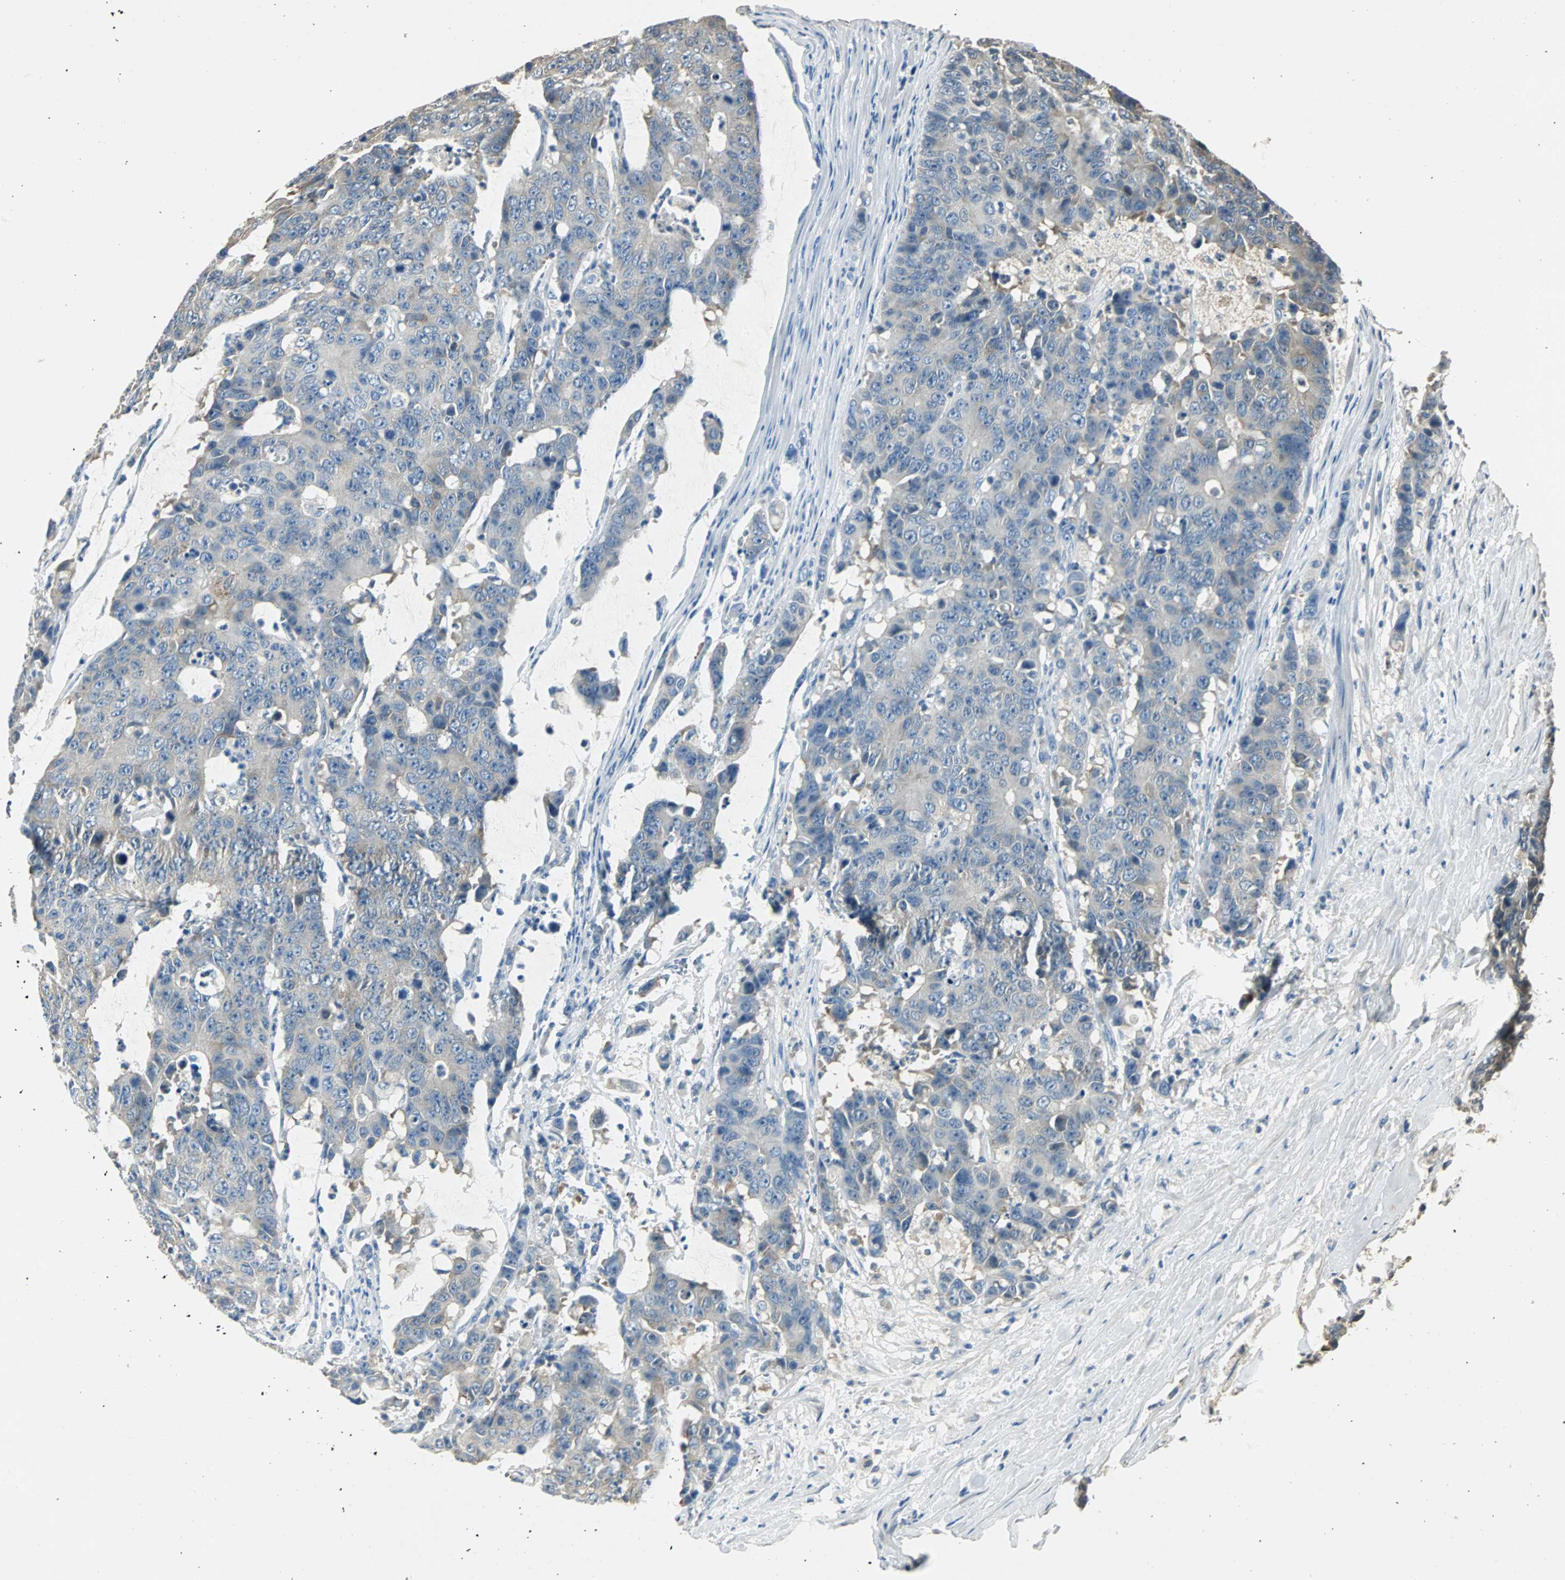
{"staining": {"intensity": "weak", "quantity": "<25%", "location": "cytoplasmic/membranous"}, "tissue": "colorectal cancer", "cell_type": "Tumor cells", "image_type": "cancer", "snomed": [{"axis": "morphology", "description": "Adenocarcinoma, NOS"}, {"axis": "topography", "description": "Colon"}], "caption": "Tumor cells are negative for brown protein staining in colorectal adenocarcinoma. Brightfield microscopy of IHC stained with DAB (brown) and hematoxylin (blue), captured at high magnification.", "gene": "ABHD2", "patient": {"sex": "female", "age": 86}}